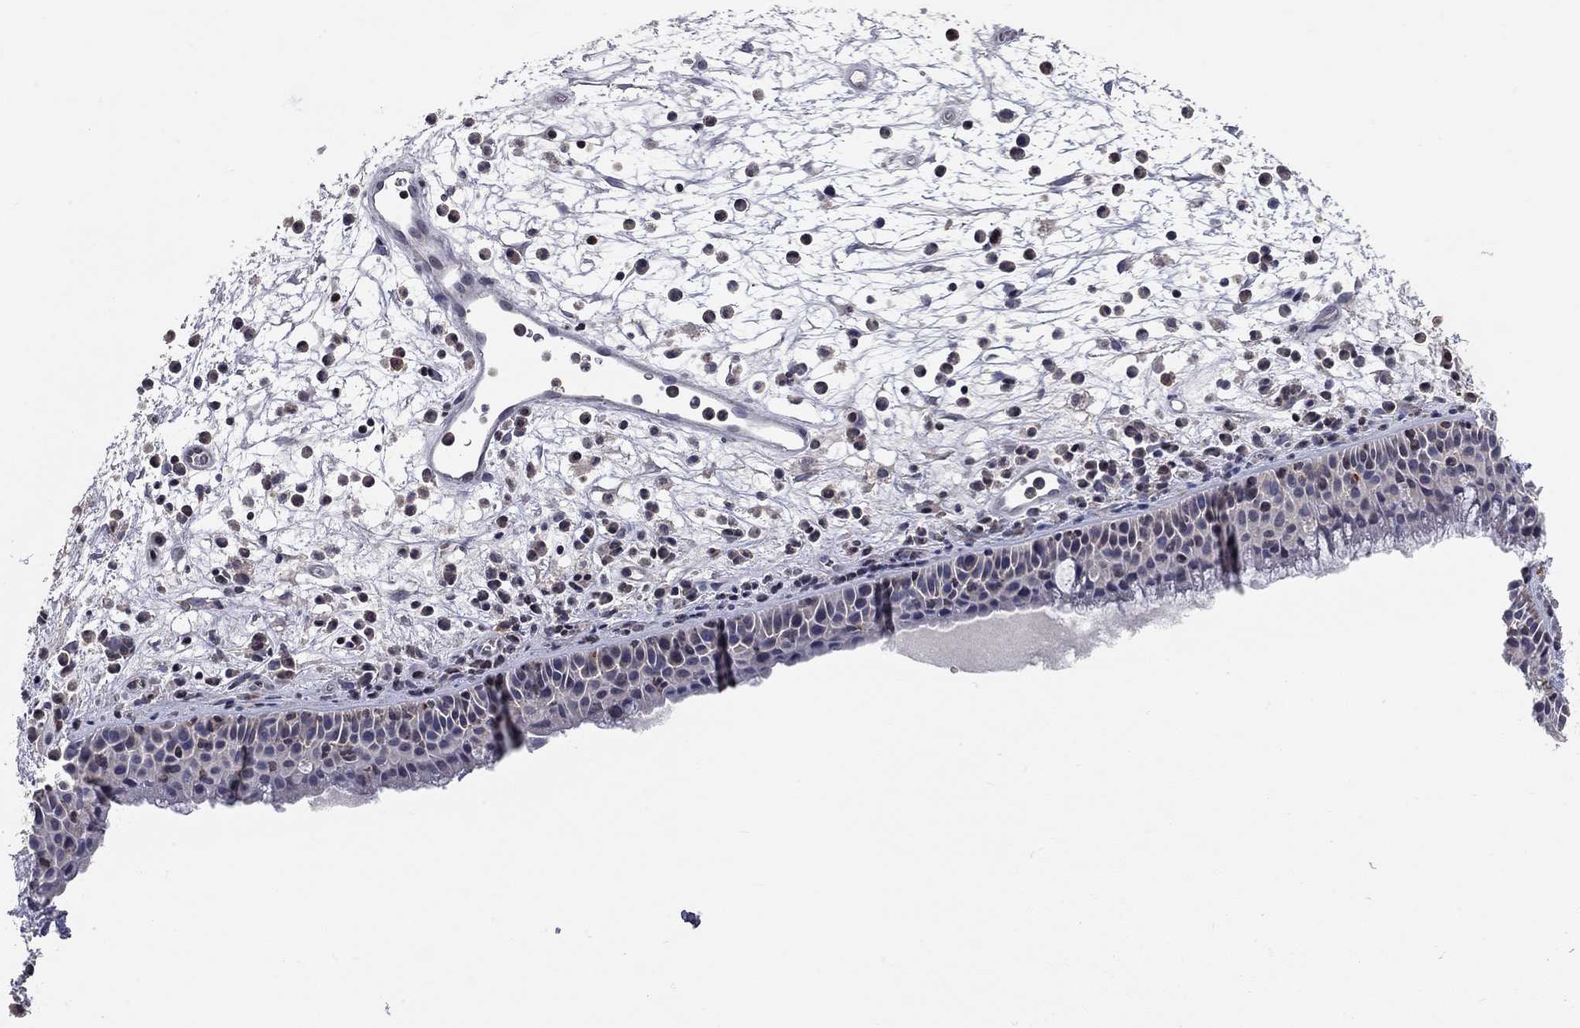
{"staining": {"intensity": "negative", "quantity": "none", "location": "none"}, "tissue": "nasopharynx", "cell_type": "Respiratory epithelial cells", "image_type": "normal", "snomed": [{"axis": "morphology", "description": "Normal tissue, NOS"}, {"axis": "topography", "description": "Nasopharynx"}], "caption": "Immunohistochemistry (IHC) photomicrograph of benign nasopharynx: nasopharynx stained with DAB shows no significant protein expression in respiratory epithelial cells.", "gene": "ERN2", "patient": {"sex": "female", "age": 73}}